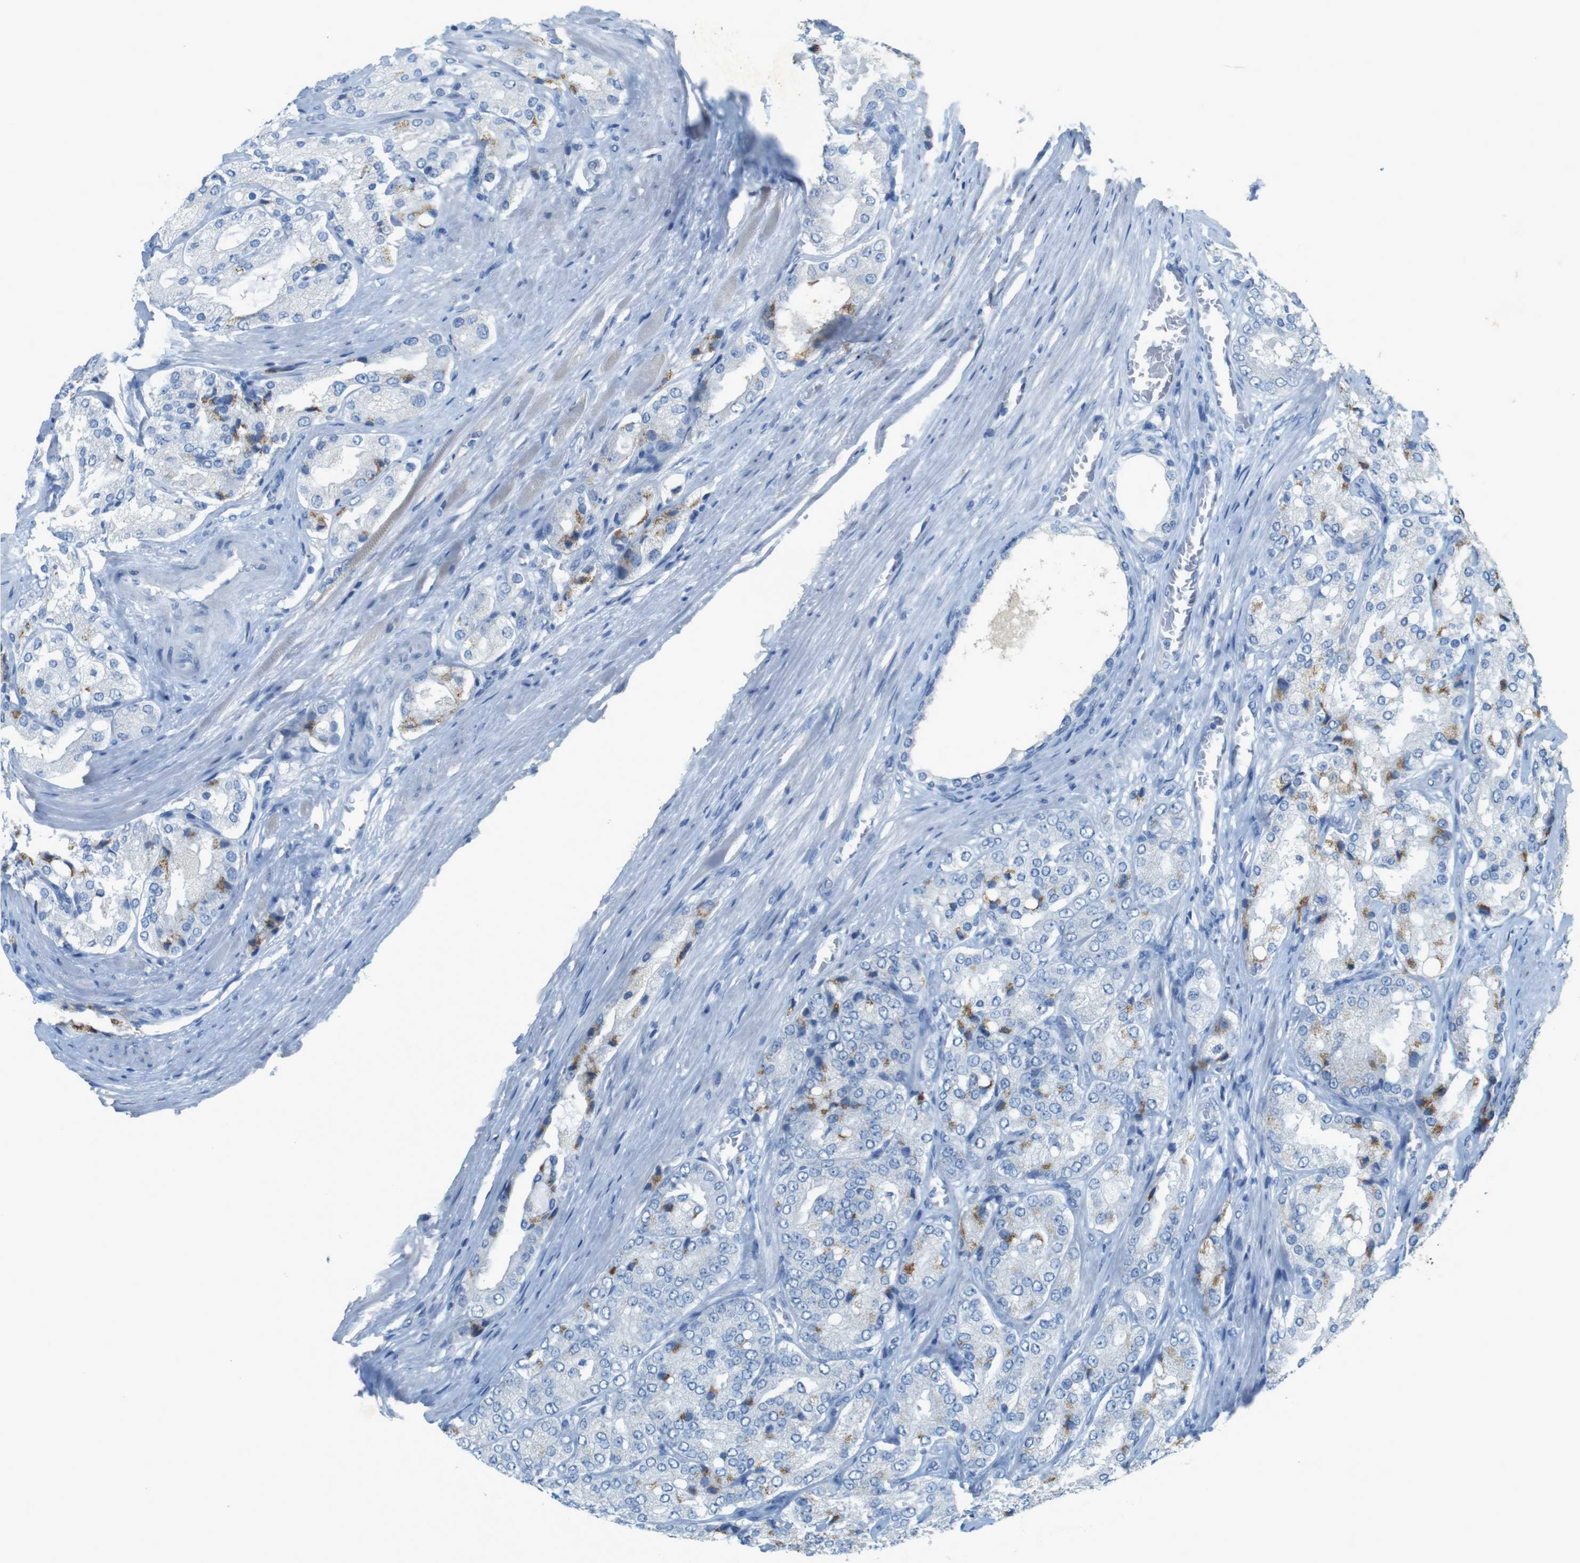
{"staining": {"intensity": "moderate", "quantity": "<25%", "location": "cytoplasmic/membranous"}, "tissue": "prostate cancer", "cell_type": "Tumor cells", "image_type": "cancer", "snomed": [{"axis": "morphology", "description": "Adenocarcinoma, High grade"}, {"axis": "topography", "description": "Prostate"}], "caption": "Protein expression analysis of human prostate high-grade adenocarcinoma reveals moderate cytoplasmic/membranous expression in about <25% of tumor cells. Ihc stains the protein in brown and the nuclei are stained blue.", "gene": "CD320", "patient": {"sex": "male", "age": 65}}